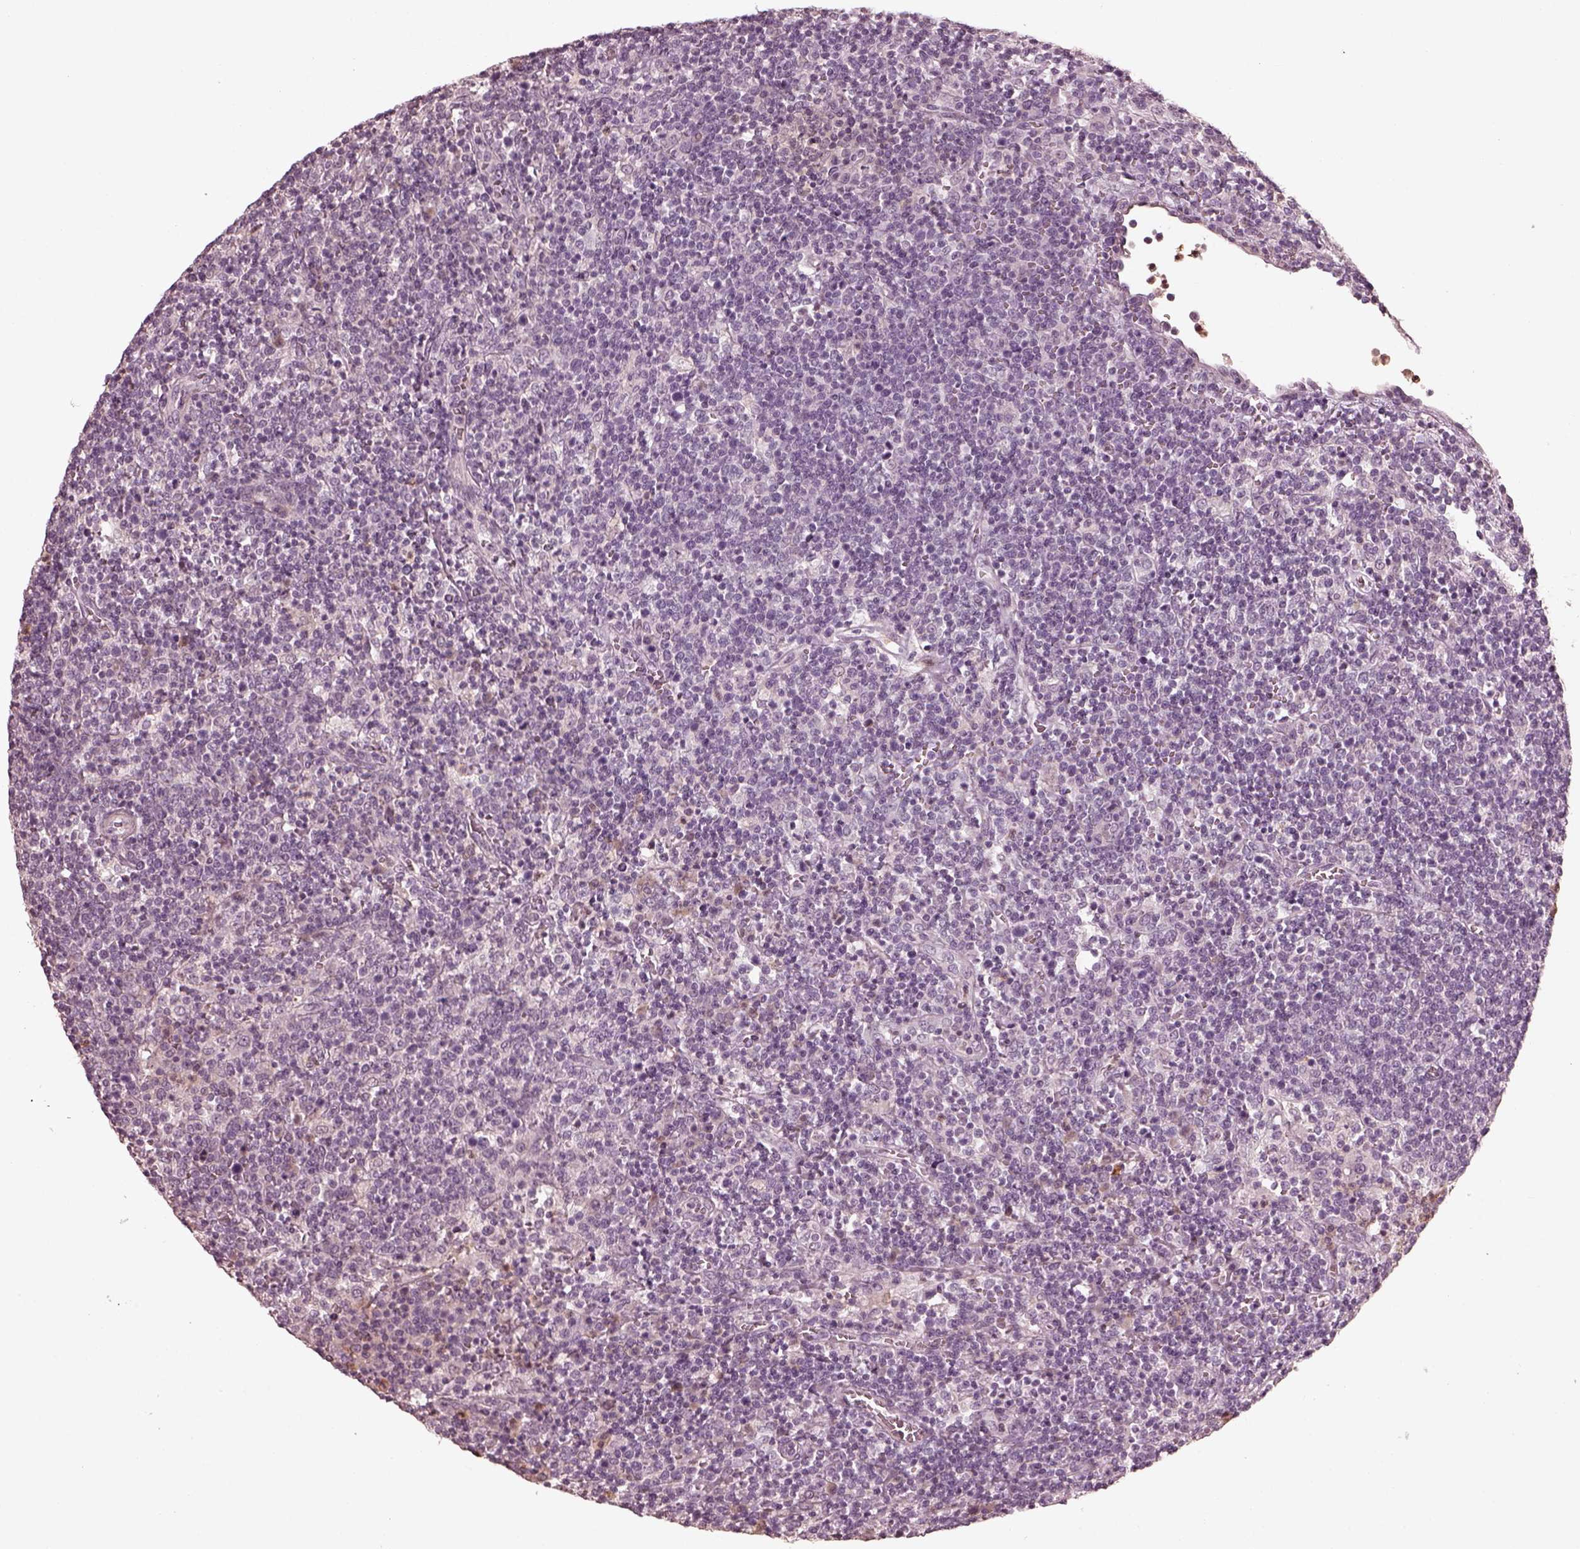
{"staining": {"intensity": "negative", "quantity": "none", "location": "none"}, "tissue": "lymphoma", "cell_type": "Tumor cells", "image_type": "cancer", "snomed": [{"axis": "morphology", "description": "Malignant lymphoma, non-Hodgkin's type, High grade"}, {"axis": "topography", "description": "Lymph node"}], "caption": "High-grade malignant lymphoma, non-Hodgkin's type was stained to show a protein in brown. There is no significant positivity in tumor cells.", "gene": "OPTC", "patient": {"sex": "male", "age": 61}}